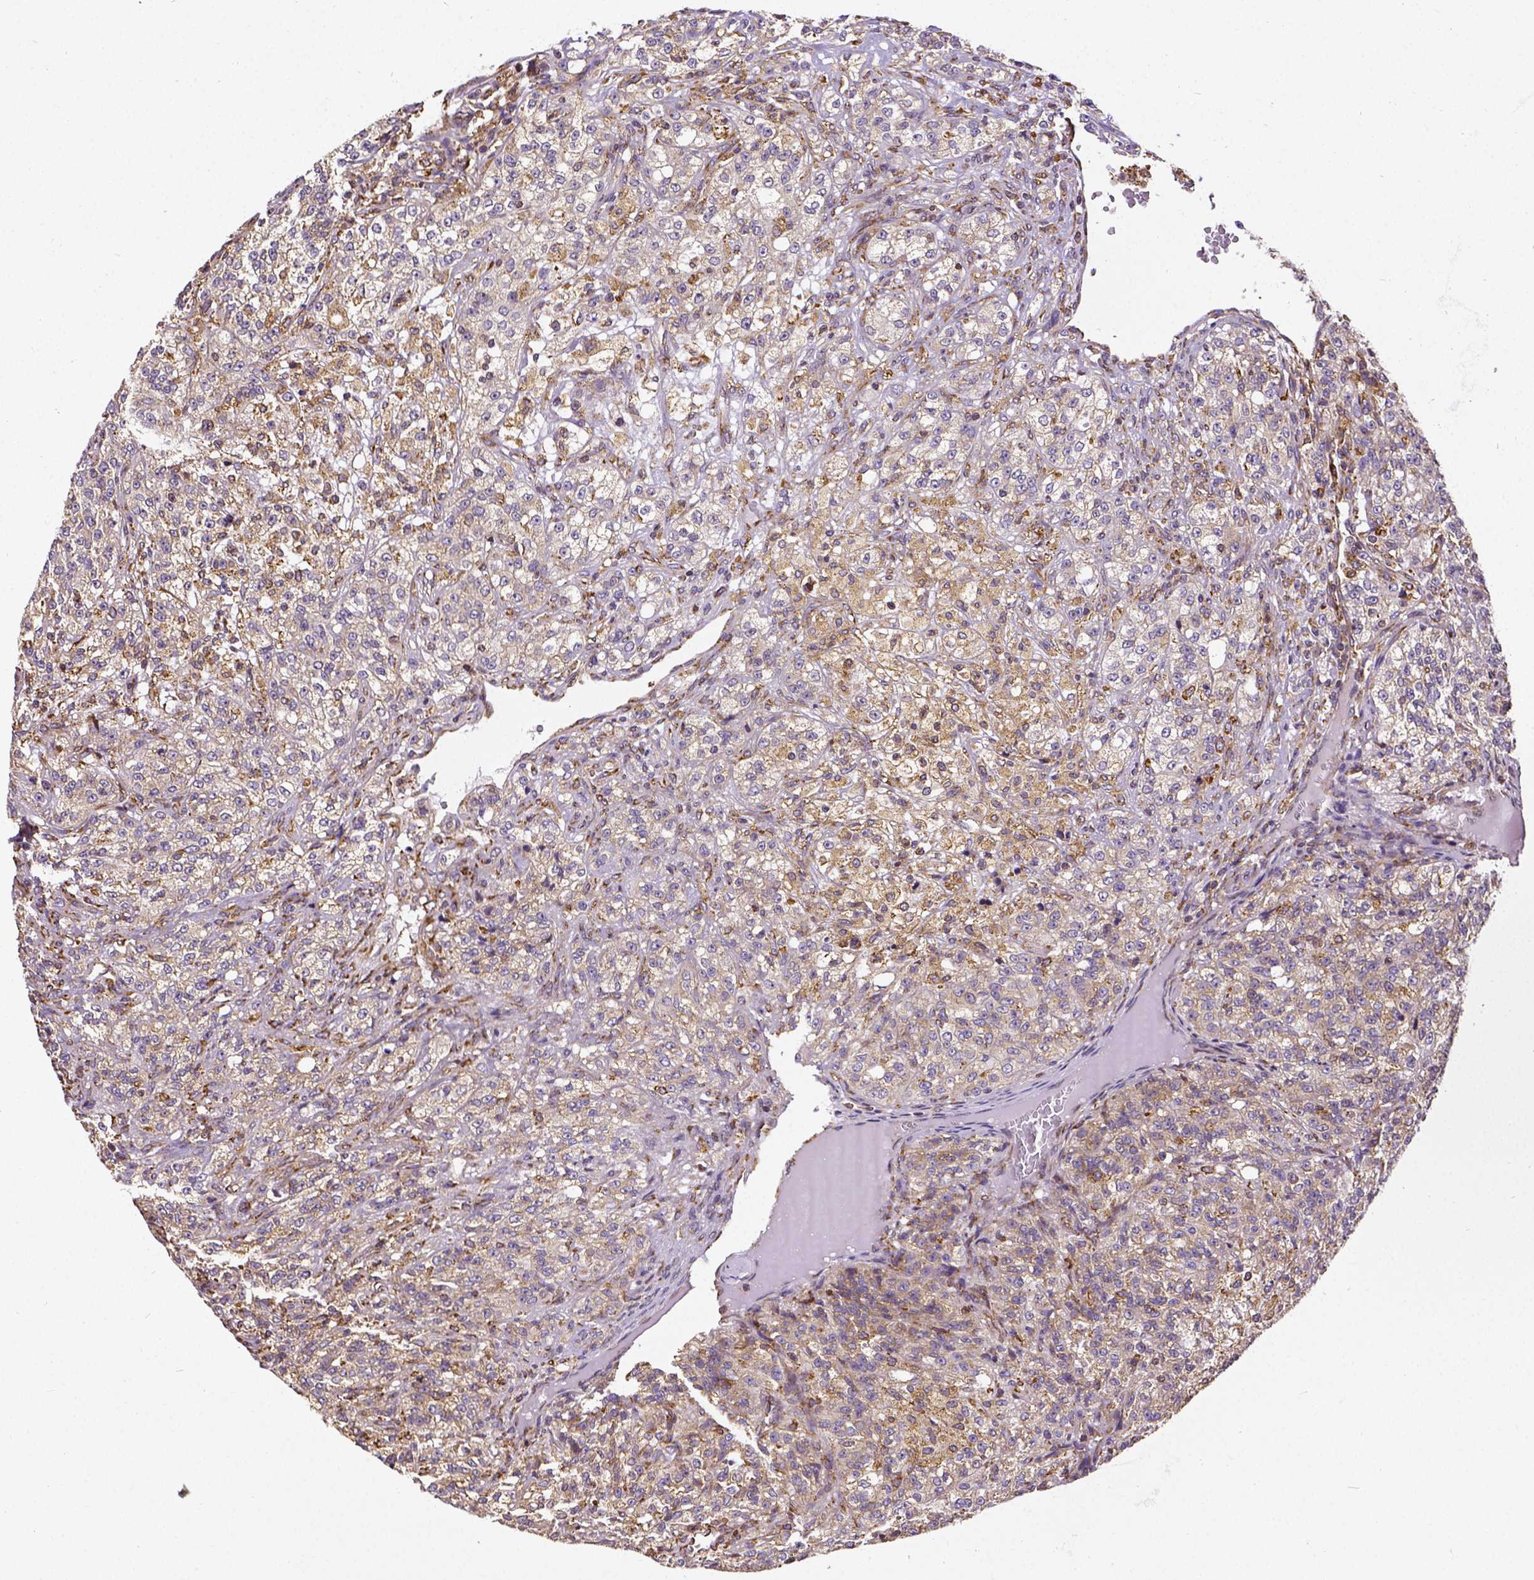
{"staining": {"intensity": "weak", "quantity": "25%-75%", "location": "cytoplasmic/membranous"}, "tissue": "renal cancer", "cell_type": "Tumor cells", "image_type": "cancer", "snomed": [{"axis": "morphology", "description": "Adenocarcinoma, NOS"}, {"axis": "topography", "description": "Kidney"}], "caption": "Adenocarcinoma (renal) stained with DAB (3,3'-diaminobenzidine) immunohistochemistry (IHC) reveals low levels of weak cytoplasmic/membranous staining in about 25%-75% of tumor cells.", "gene": "MTDH", "patient": {"sex": "female", "age": 63}}